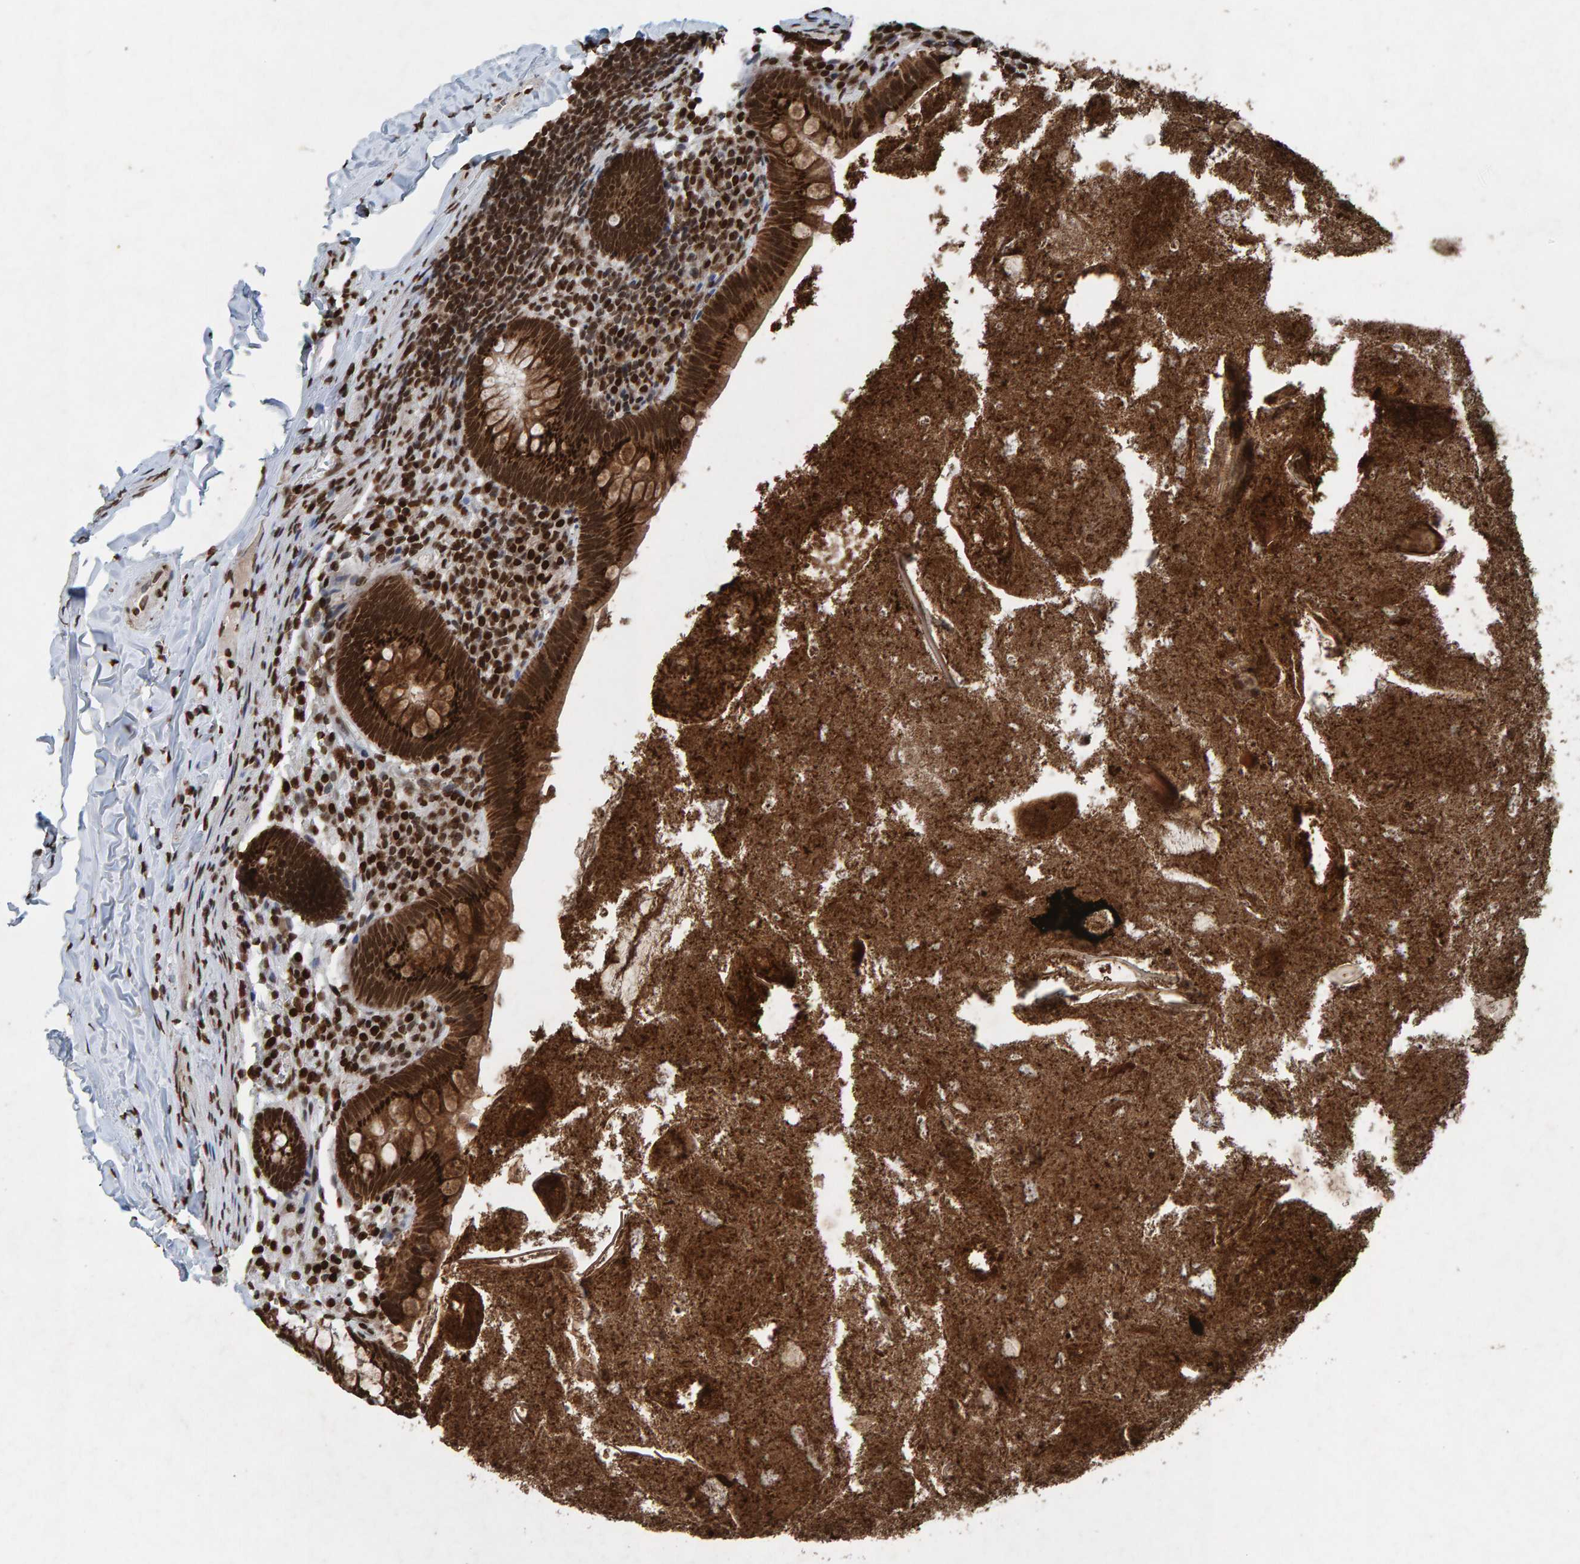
{"staining": {"intensity": "strong", "quantity": ">75%", "location": "cytoplasmic/membranous,nuclear"}, "tissue": "appendix", "cell_type": "Glandular cells", "image_type": "normal", "snomed": [{"axis": "morphology", "description": "Normal tissue, NOS"}, {"axis": "topography", "description": "Appendix"}], "caption": "About >75% of glandular cells in benign appendix display strong cytoplasmic/membranous,nuclear protein staining as visualized by brown immunohistochemical staining.", "gene": "H2AZ1", "patient": {"sex": "male", "age": 52}}